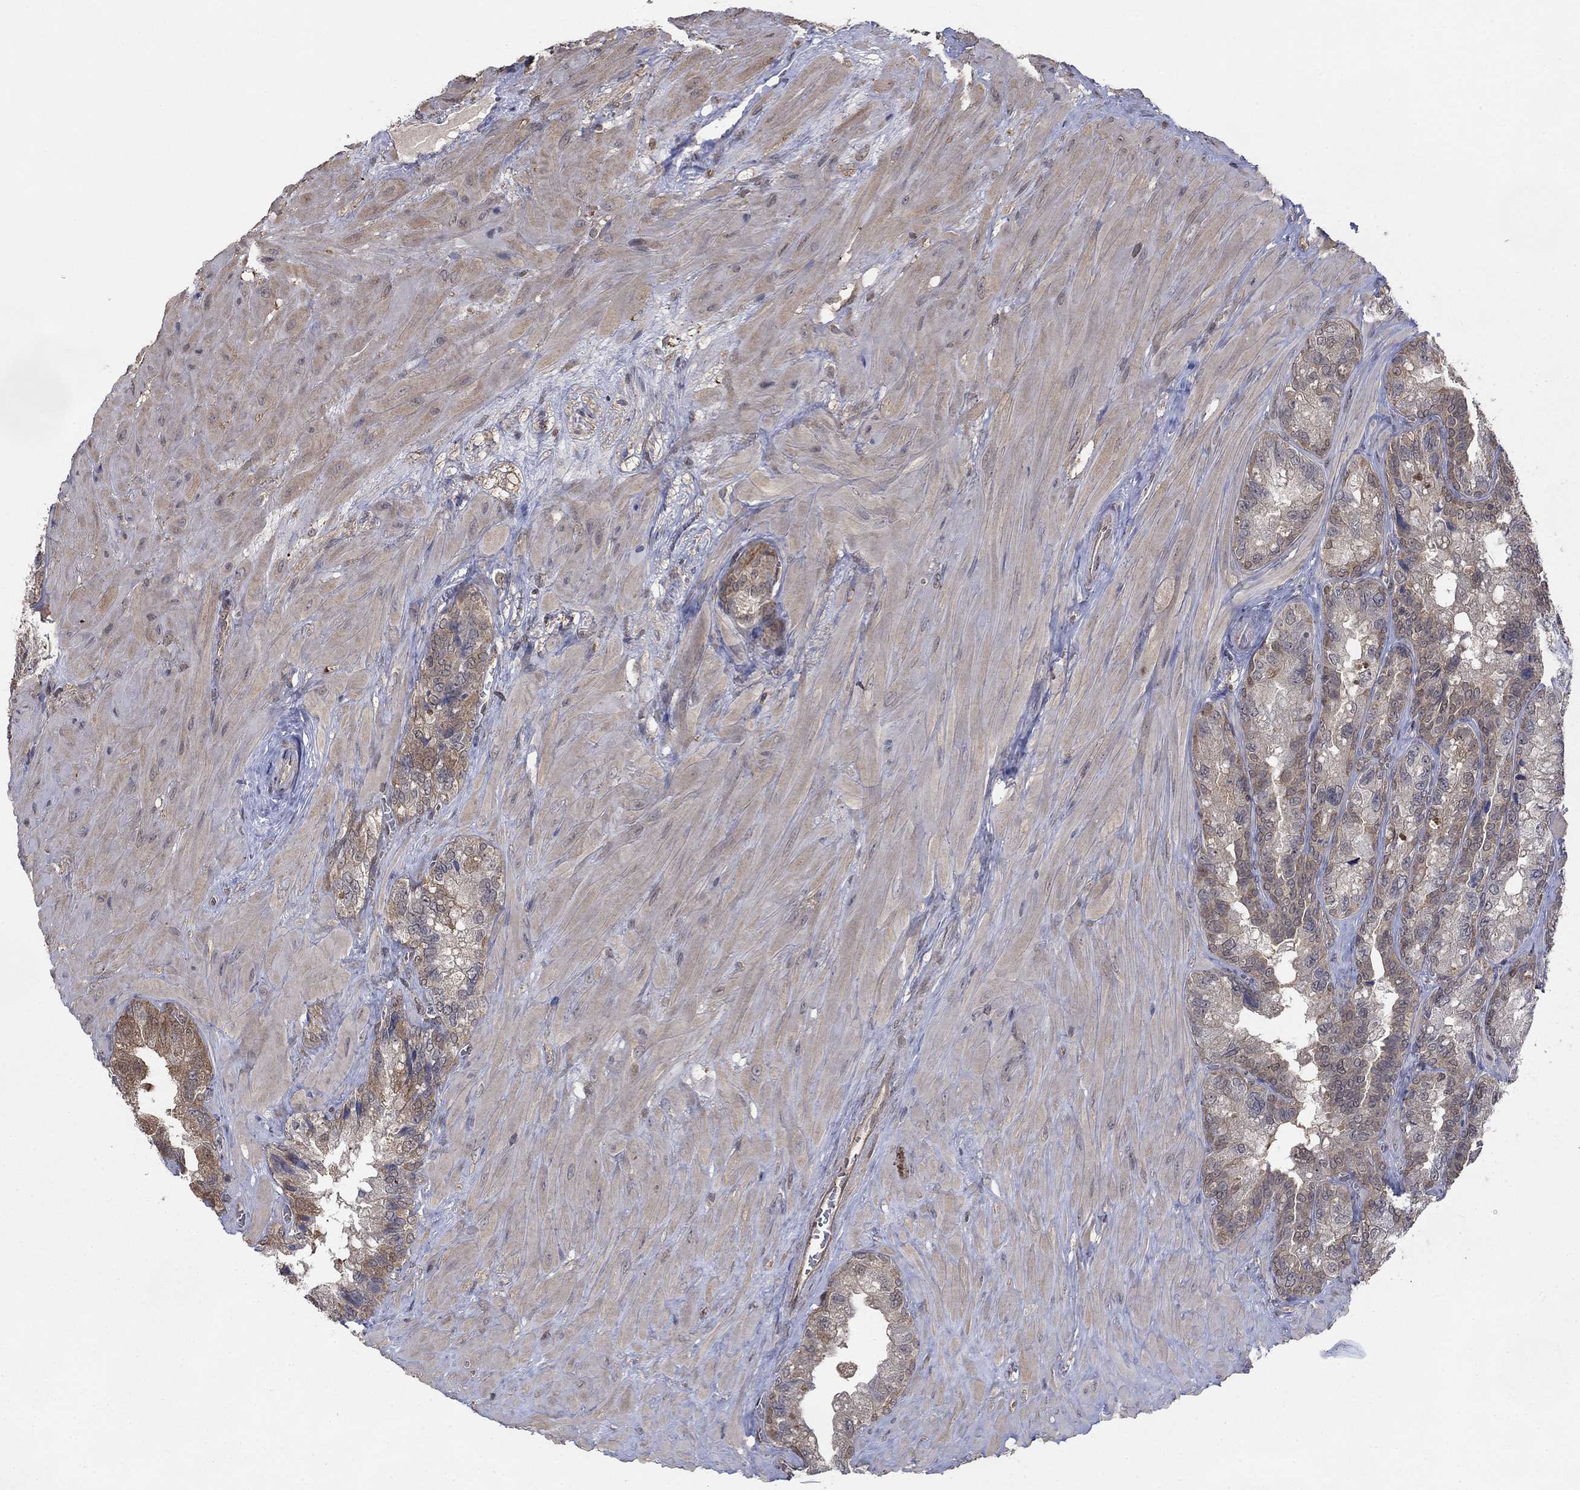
{"staining": {"intensity": "moderate", "quantity": "<25%", "location": "cytoplasmic/membranous"}, "tissue": "prostate cancer", "cell_type": "Tumor cells", "image_type": "cancer", "snomed": [{"axis": "morphology", "description": "Adenocarcinoma, NOS"}, {"axis": "topography", "description": "Prostate and seminal vesicle, NOS"}], "caption": "Immunohistochemical staining of human adenocarcinoma (prostate) exhibits low levels of moderate cytoplasmic/membranous protein expression in about <25% of tumor cells.", "gene": "RNF114", "patient": {"sex": "male", "age": 62}}